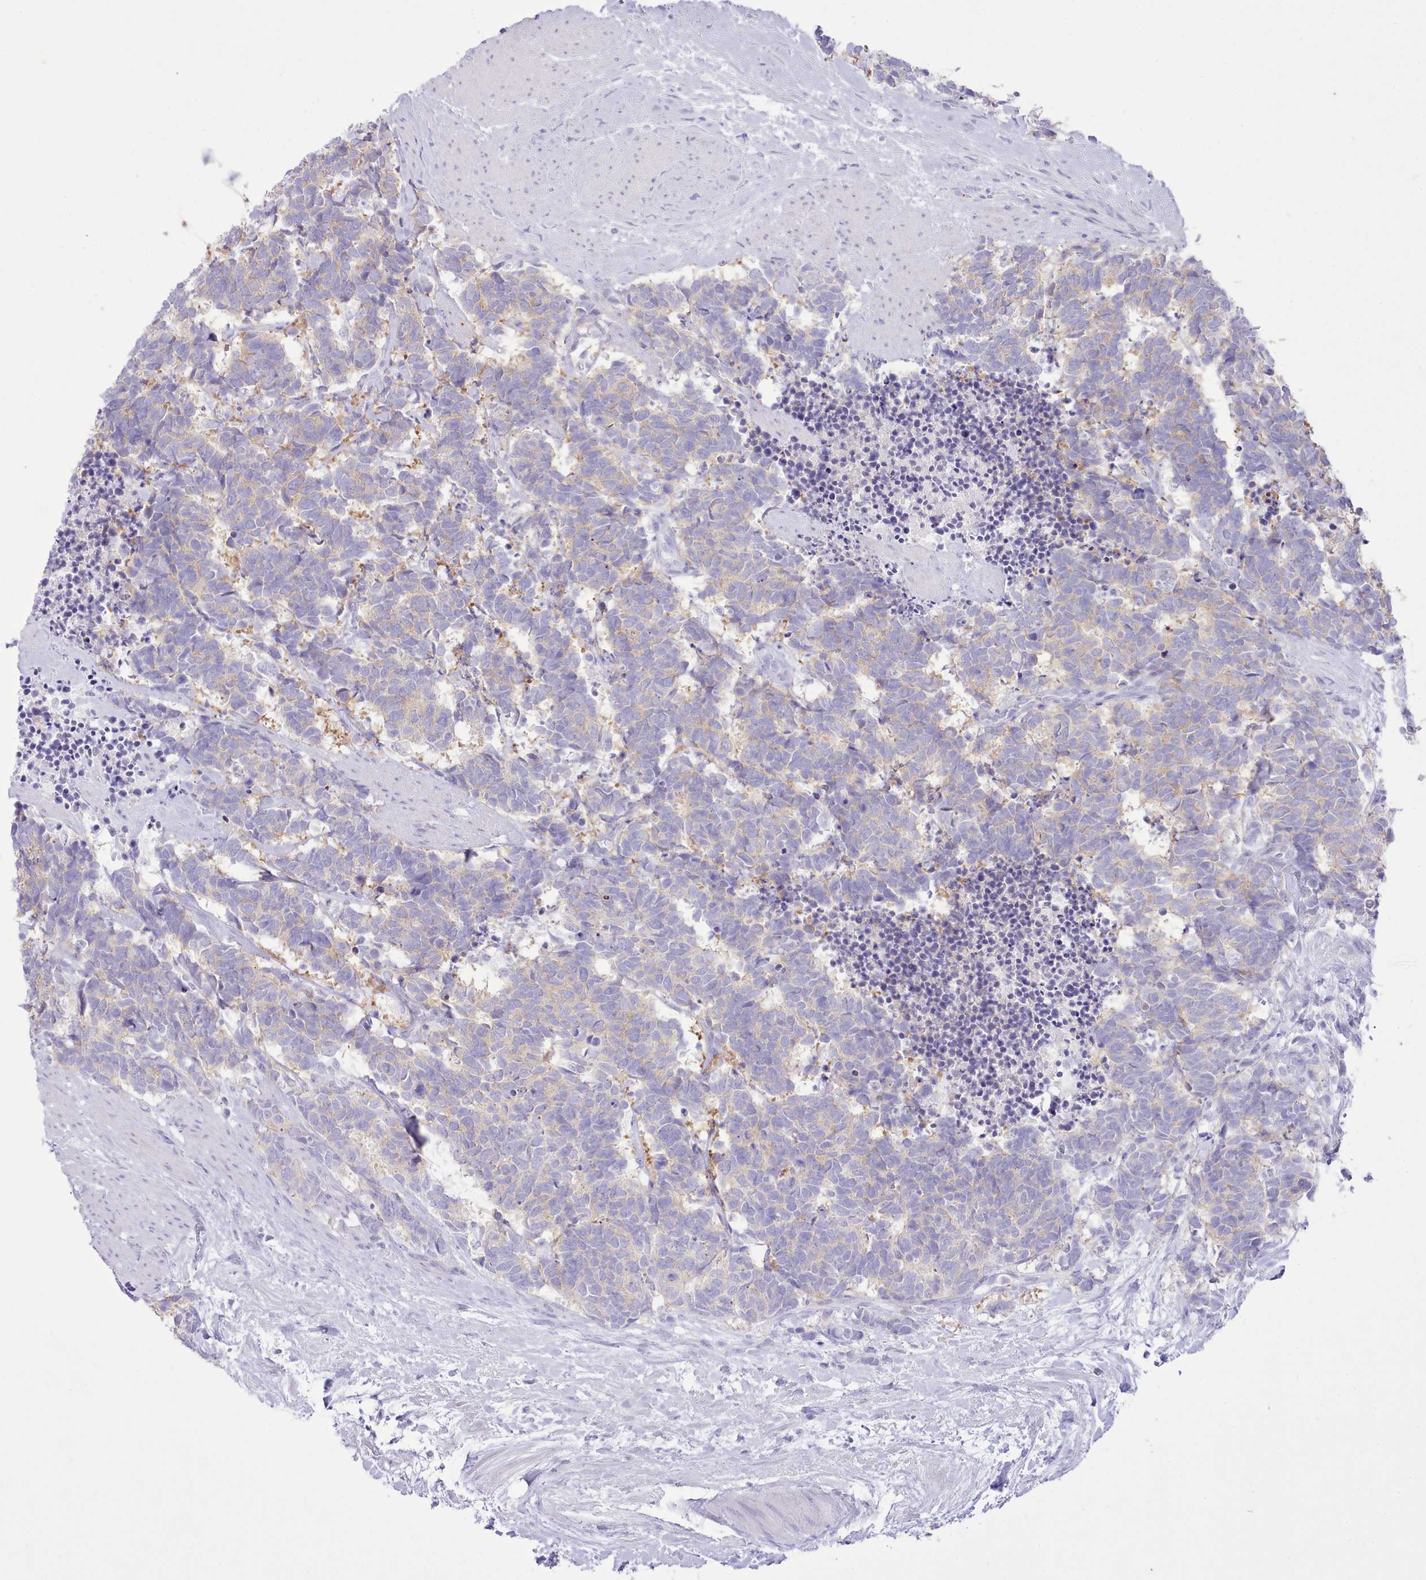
{"staining": {"intensity": "weak", "quantity": "<25%", "location": "cytoplasmic/membranous"}, "tissue": "carcinoid", "cell_type": "Tumor cells", "image_type": "cancer", "snomed": [{"axis": "morphology", "description": "Carcinoma, NOS"}, {"axis": "morphology", "description": "Carcinoid, malignant, NOS"}, {"axis": "topography", "description": "Prostate"}], "caption": "Protein analysis of carcinoid exhibits no significant staining in tumor cells.", "gene": "MDFI", "patient": {"sex": "male", "age": 57}}